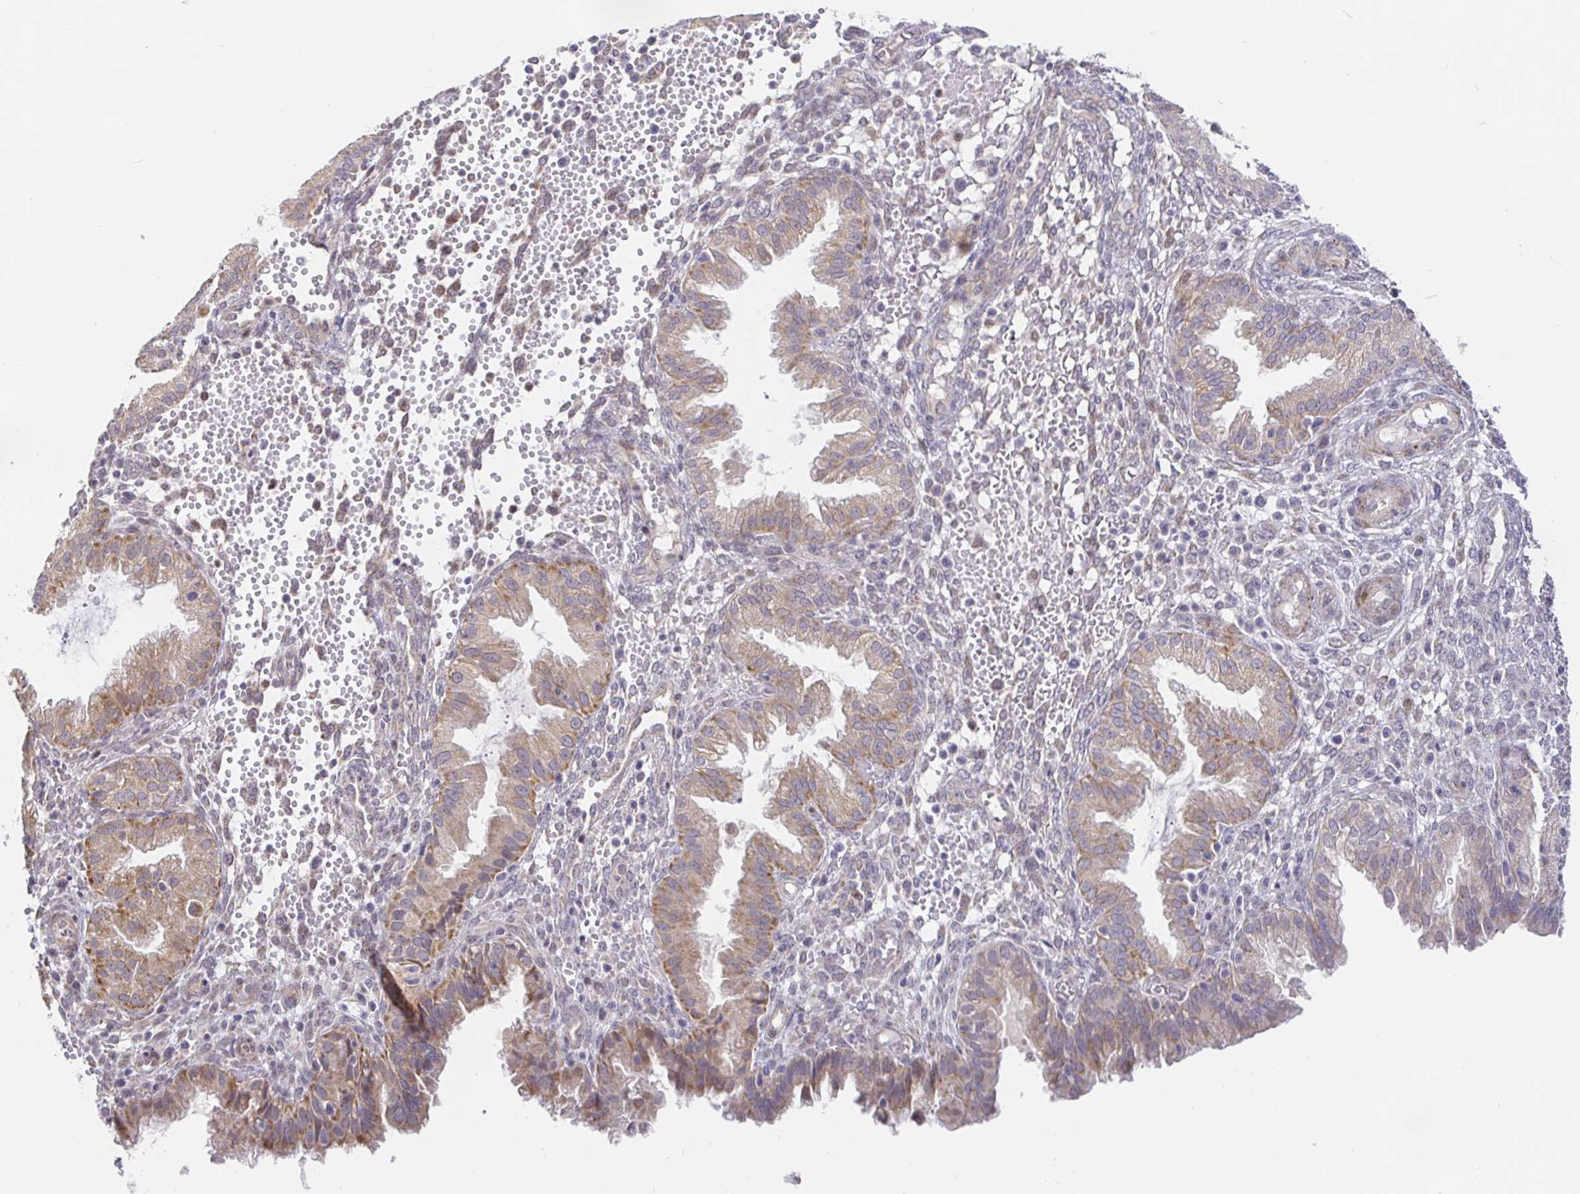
{"staining": {"intensity": "negative", "quantity": "none", "location": "none"}, "tissue": "endometrium", "cell_type": "Cells in endometrial stroma", "image_type": "normal", "snomed": [{"axis": "morphology", "description": "Normal tissue, NOS"}, {"axis": "topography", "description": "Endometrium"}], "caption": "The micrograph demonstrates no significant staining in cells in endometrial stroma of endometrium. (DAB (3,3'-diaminobenzidine) IHC, high magnification).", "gene": "CIT", "patient": {"sex": "female", "age": 33}}